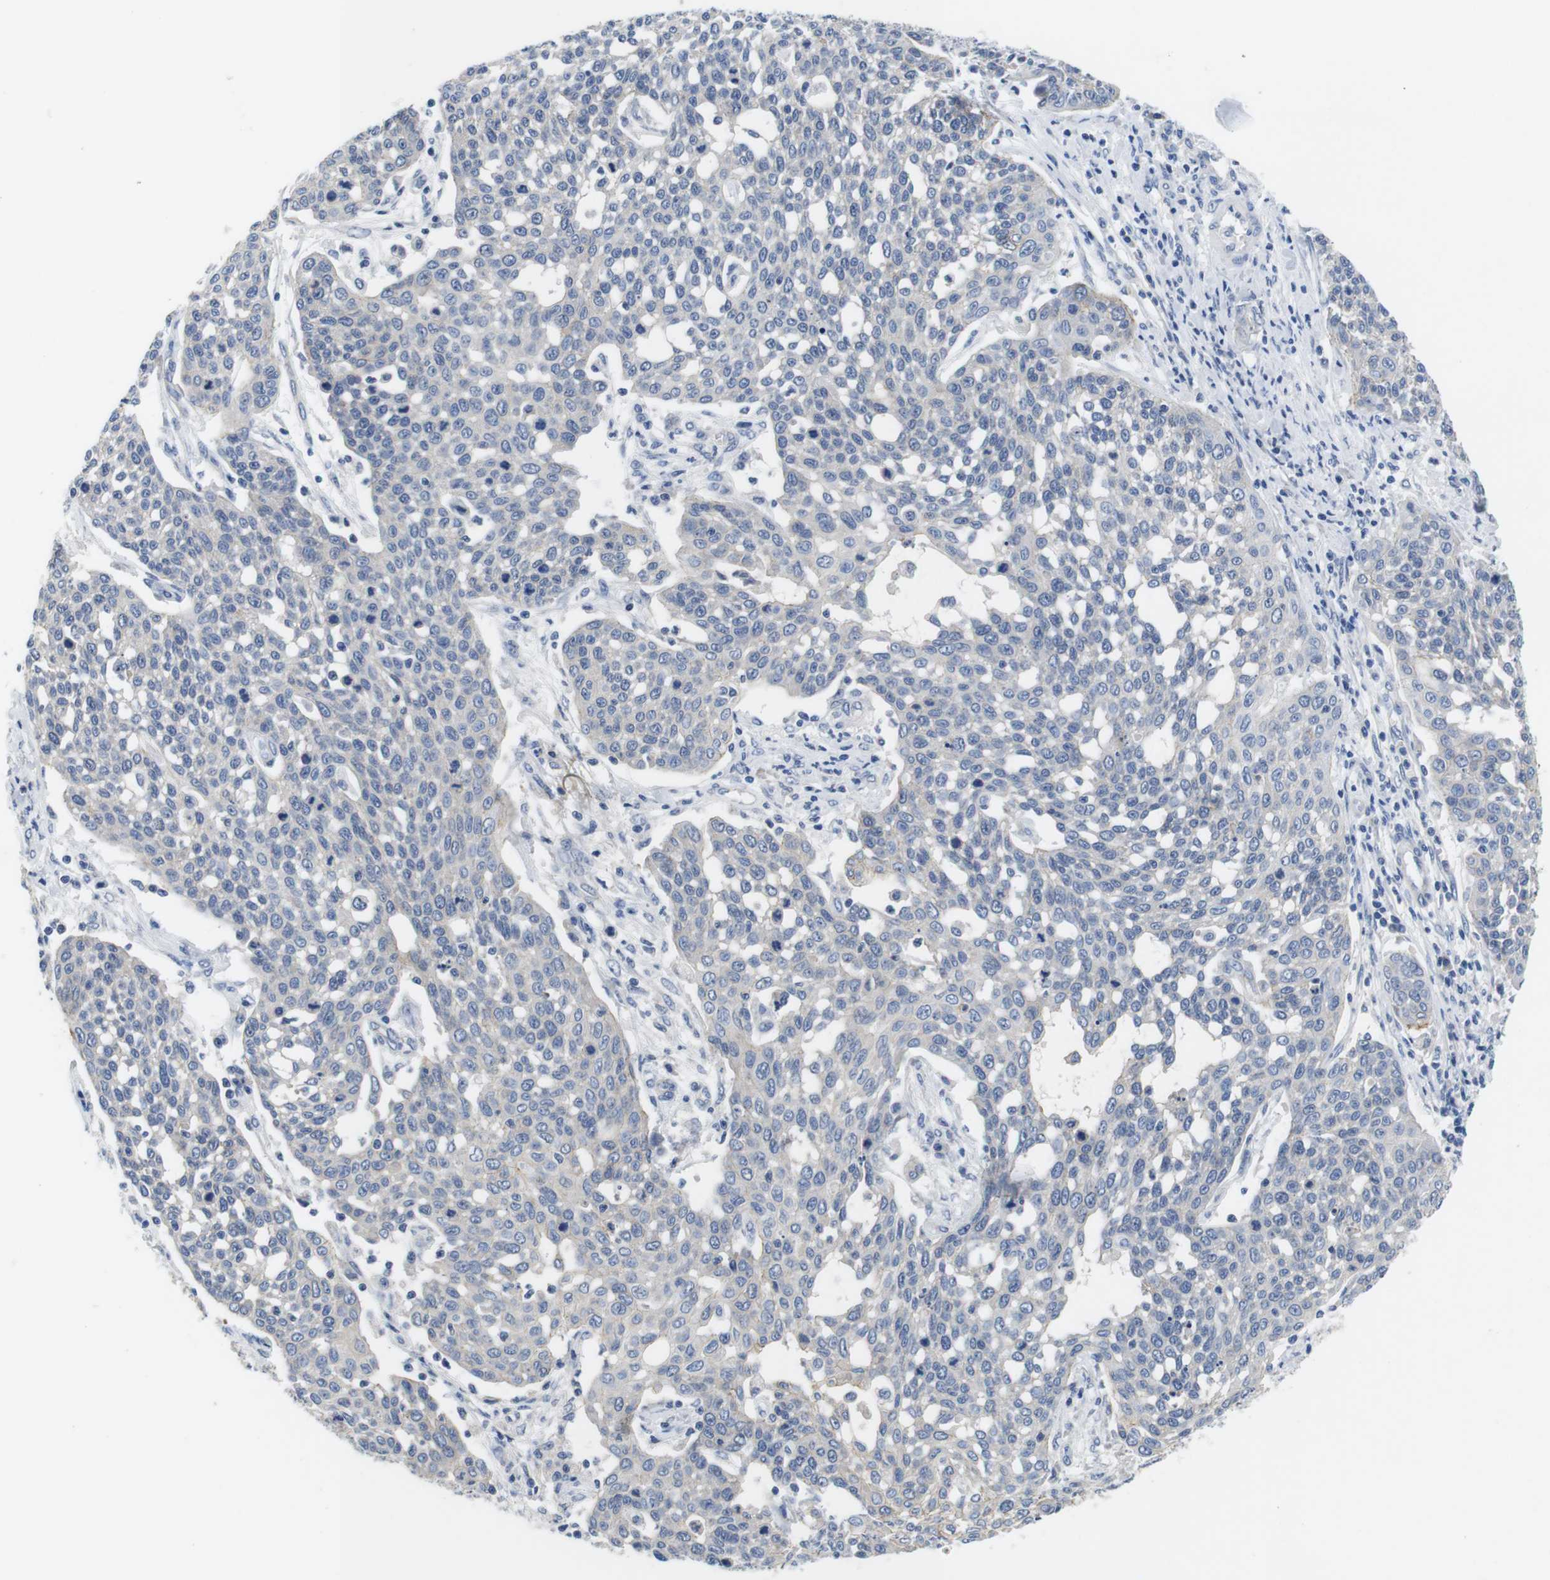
{"staining": {"intensity": "weak", "quantity": "<25%", "location": "cytoplasmic/membranous"}, "tissue": "cervical cancer", "cell_type": "Tumor cells", "image_type": "cancer", "snomed": [{"axis": "morphology", "description": "Squamous cell carcinoma, NOS"}, {"axis": "topography", "description": "Cervix"}], "caption": "Cervical cancer (squamous cell carcinoma) was stained to show a protein in brown. There is no significant expression in tumor cells.", "gene": "SCRIB", "patient": {"sex": "female", "age": 34}}